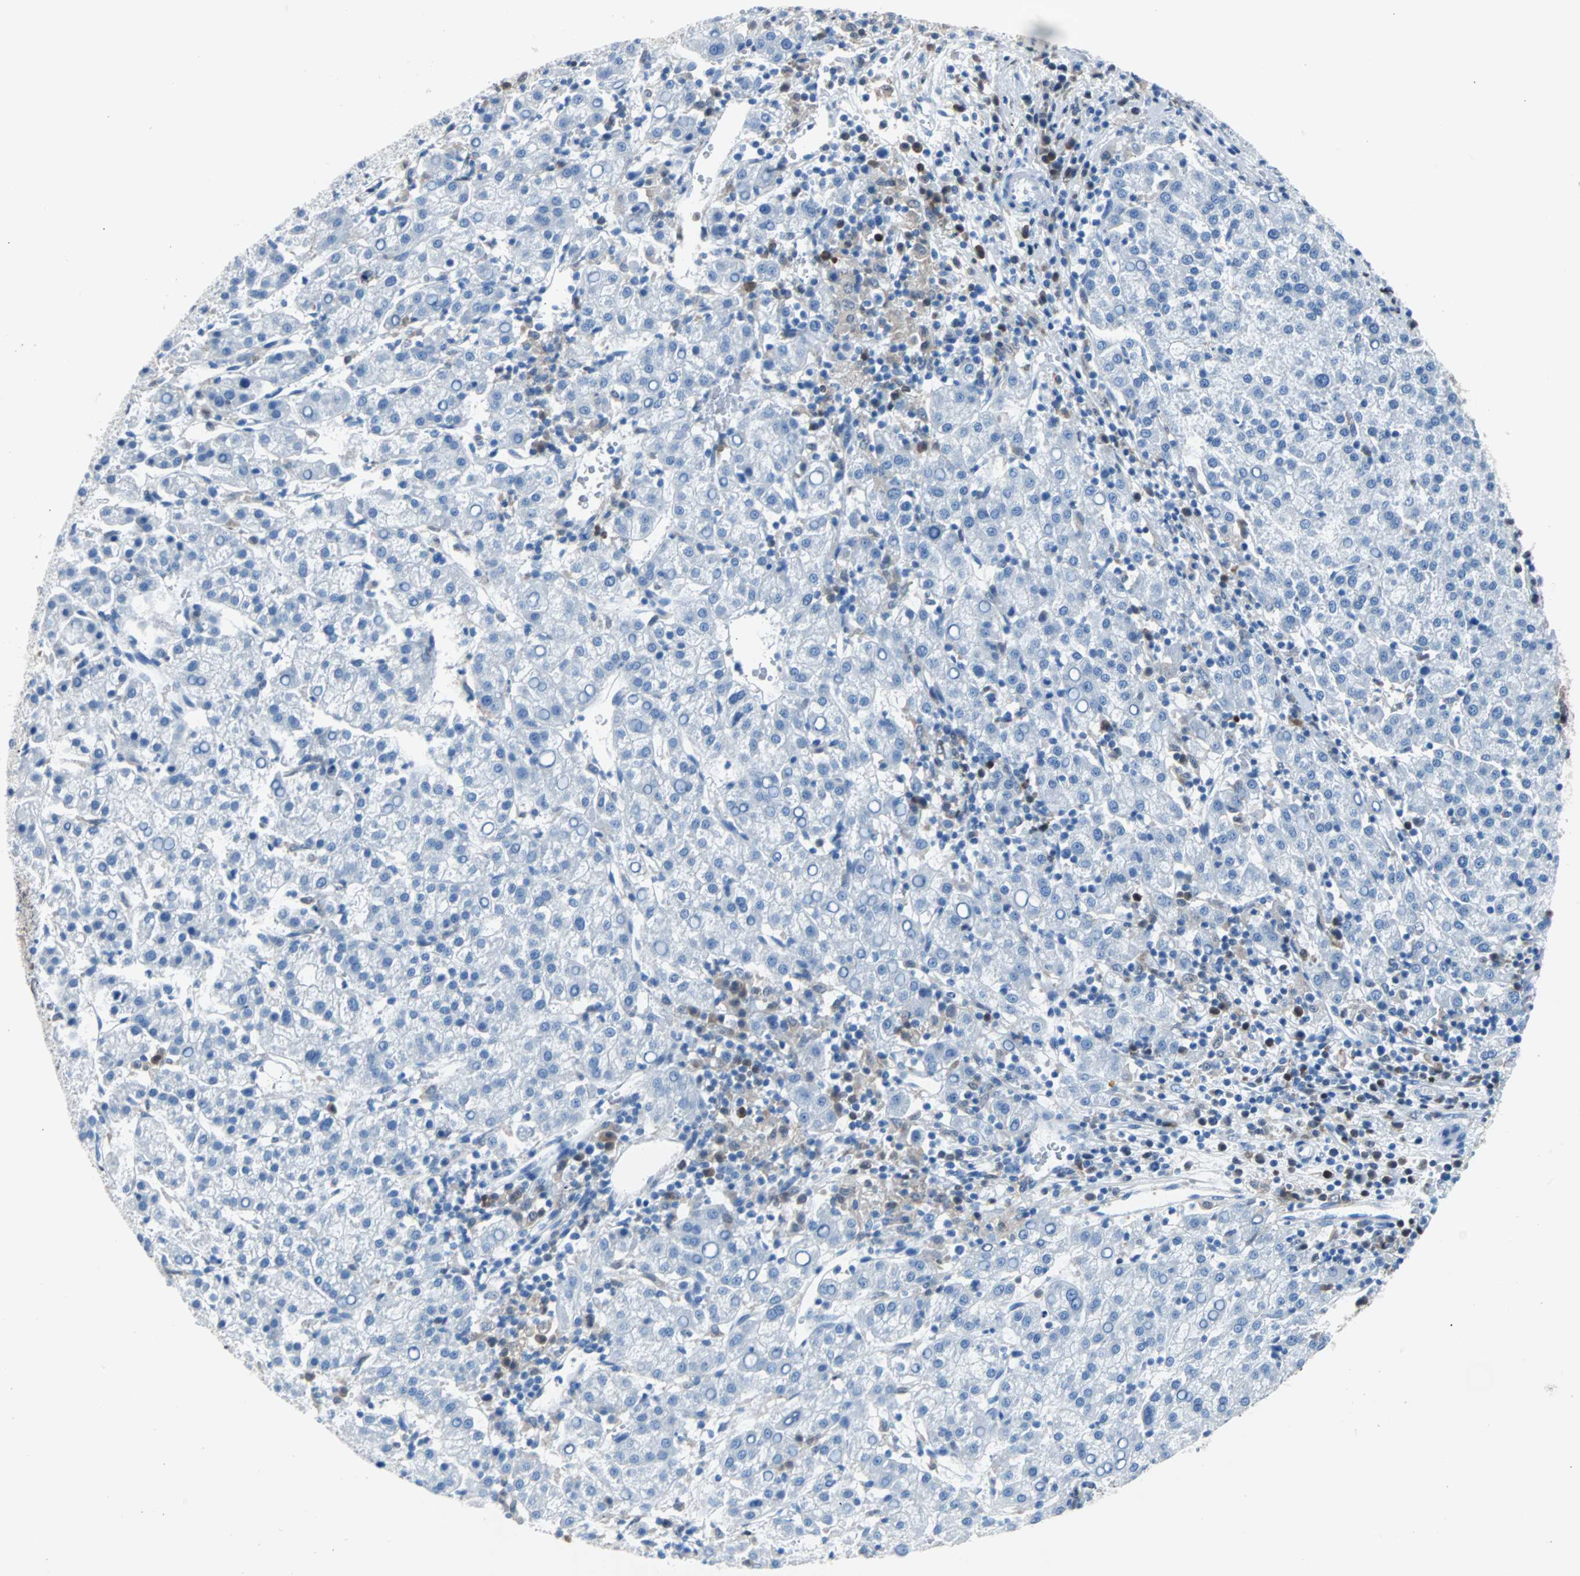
{"staining": {"intensity": "negative", "quantity": "none", "location": "none"}, "tissue": "liver cancer", "cell_type": "Tumor cells", "image_type": "cancer", "snomed": [{"axis": "morphology", "description": "Carcinoma, Hepatocellular, NOS"}, {"axis": "topography", "description": "Liver"}], "caption": "Immunohistochemical staining of human liver hepatocellular carcinoma reveals no significant expression in tumor cells. The staining is performed using DAB (3,3'-diaminobenzidine) brown chromogen with nuclei counter-stained in using hematoxylin.", "gene": "SYK", "patient": {"sex": "female", "age": 58}}